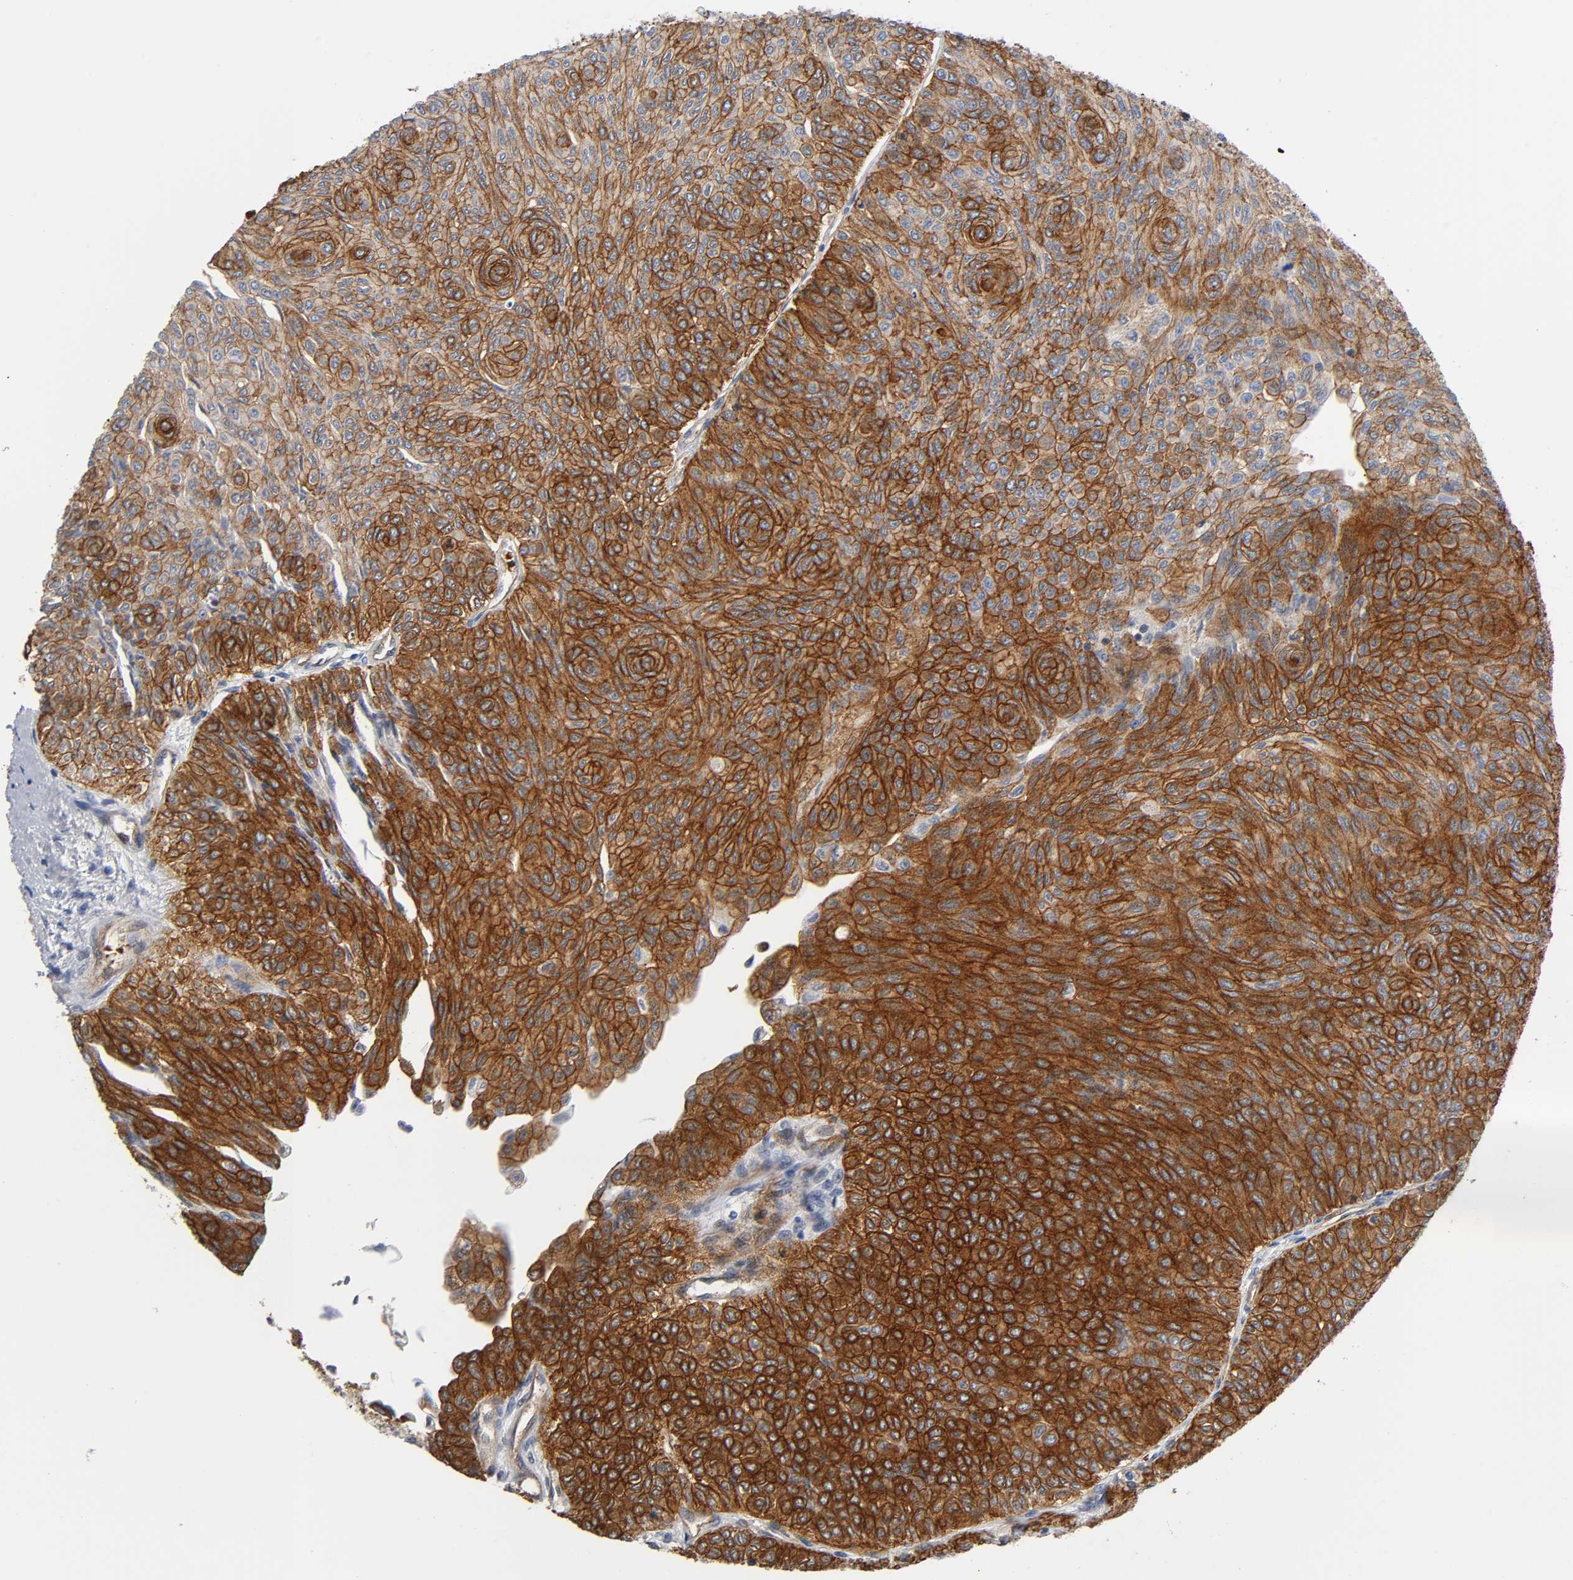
{"staining": {"intensity": "strong", "quantity": ">75%", "location": "cytoplasmic/membranous"}, "tissue": "urothelial cancer", "cell_type": "Tumor cells", "image_type": "cancer", "snomed": [{"axis": "morphology", "description": "Urothelial carcinoma, Low grade"}, {"axis": "topography", "description": "Urinary bladder"}], "caption": "Urothelial carcinoma (low-grade) stained with a brown dye reveals strong cytoplasmic/membranous positive expression in about >75% of tumor cells.", "gene": "CD2AP", "patient": {"sex": "male", "age": 78}}